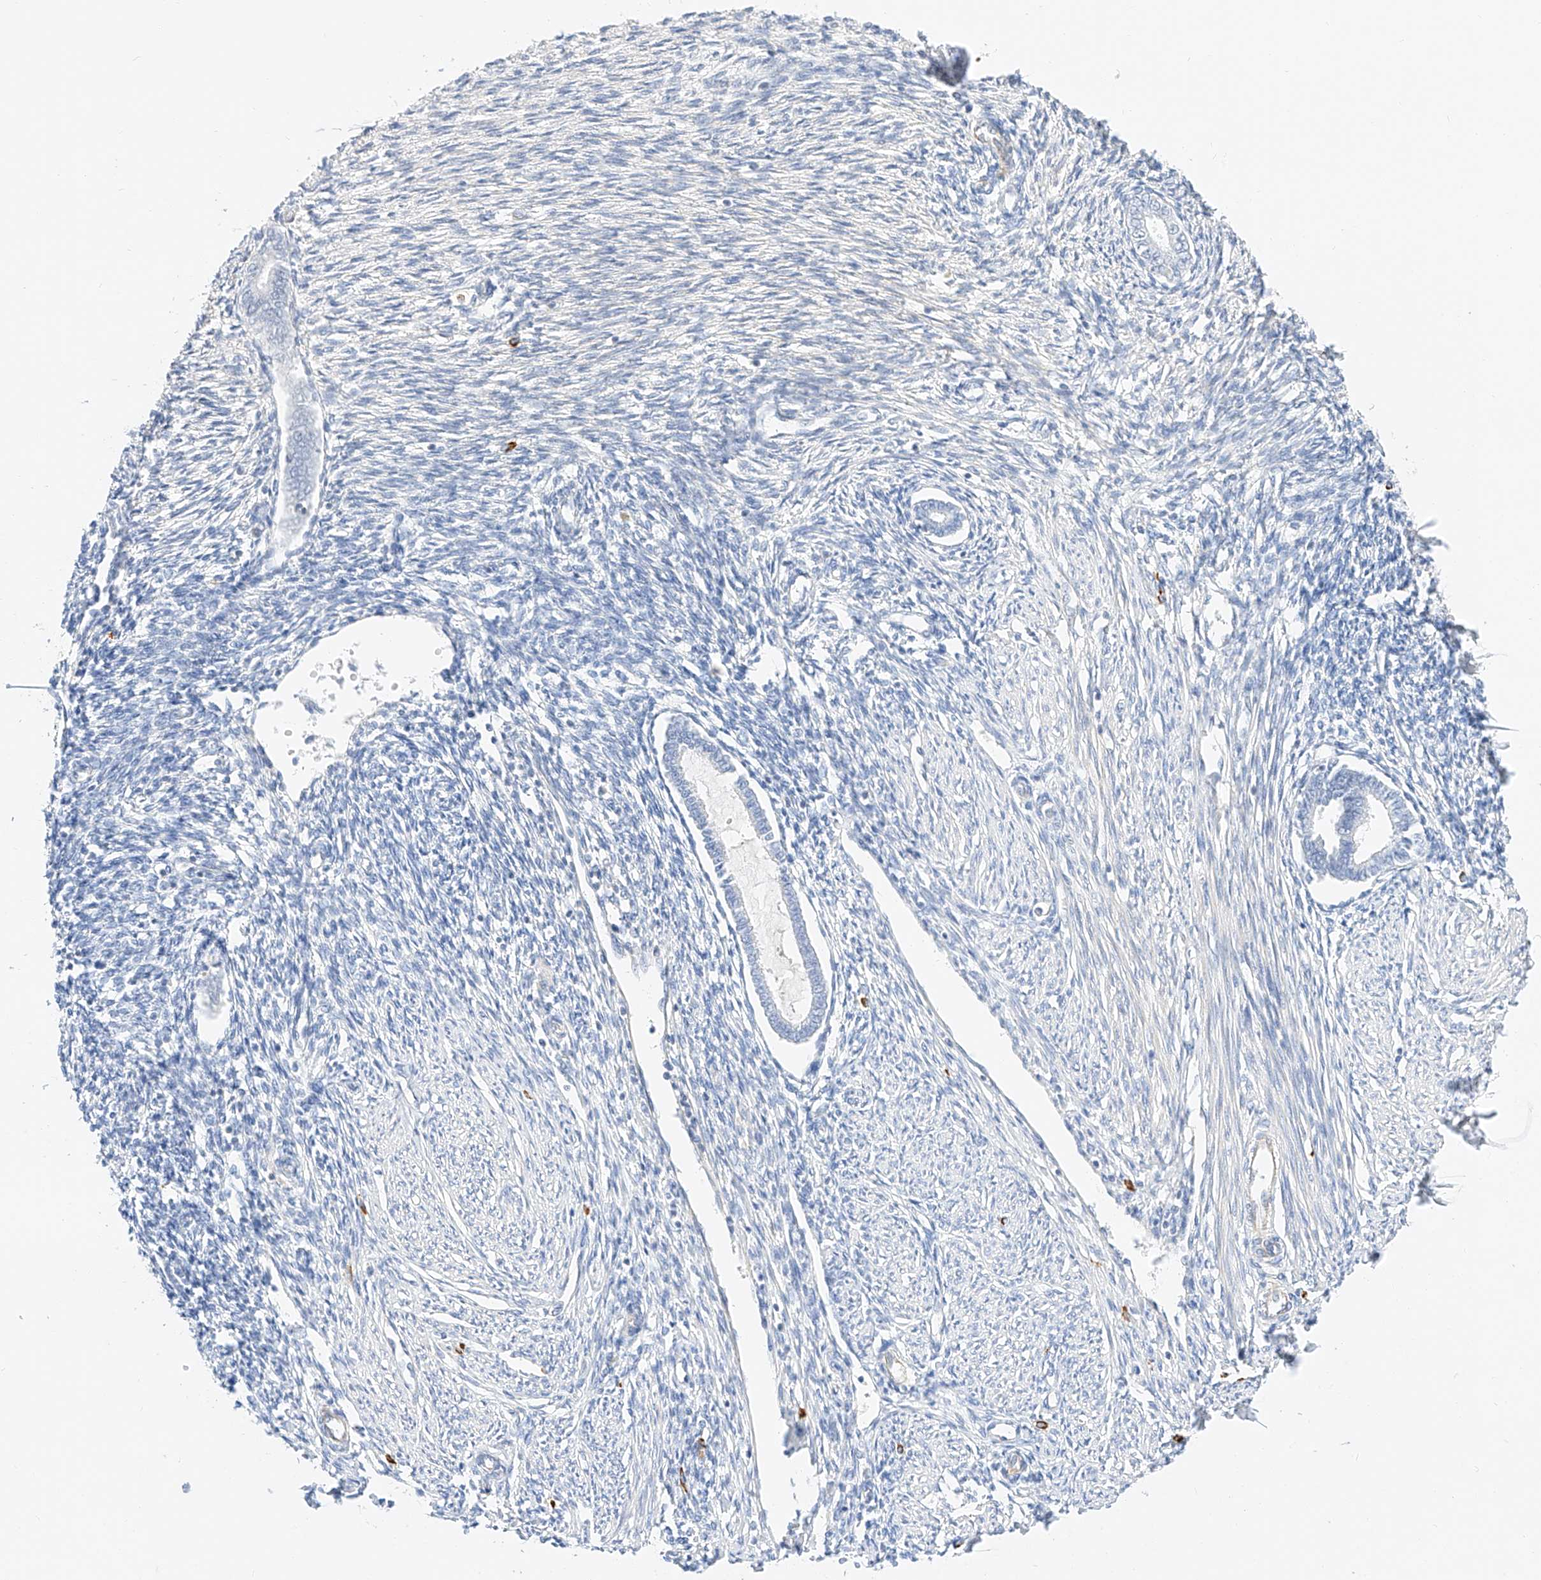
{"staining": {"intensity": "negative", "quantity": "none", "location": "none"}, "tissue": "endometrium", "cell_type": "Cells in endometrial stroma", "image_type": "normal", "snomed": [{"axis": "morphology", "description": "Normal tissue, NOS"}, {"axis": "topography", "description": "Endometrium"}], "caption": "This is a micrograph of immunohistochemistry staining of benign endometrium, which shows no expression in cells in endometrial stroma. (DAB immunohistochemistry, high magnification).", "gene": "CDCP2", "patient": {"sex": "female", "age": 56}}